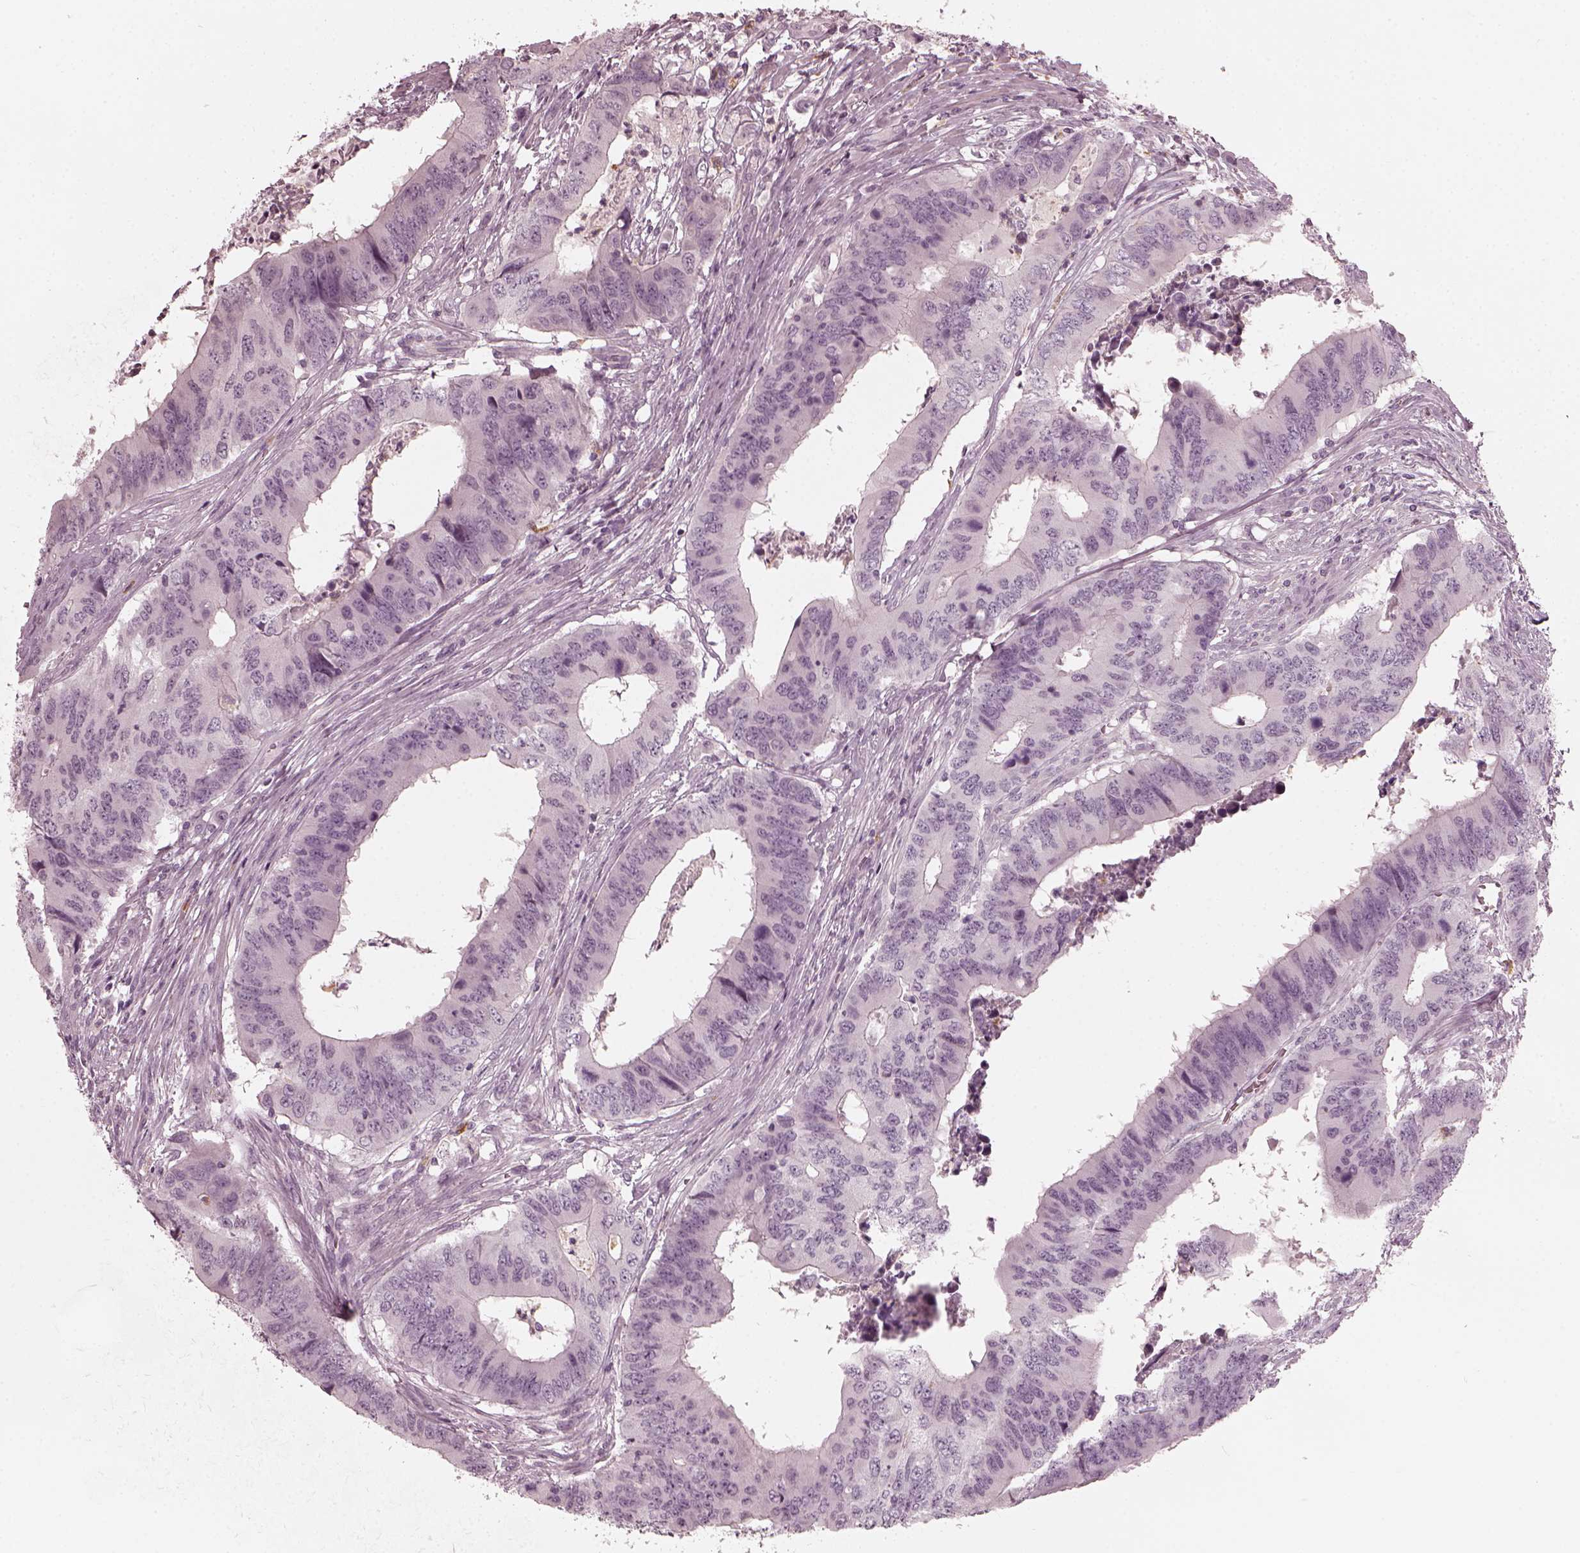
{"staining": {"intensity": "negative", "quantity": "none", "location": "none"}, "tissue": "colorectal cancer", "cell_type": "Tumor cells", "image_type": "cancer", "snomed": [{"axis": "morphology", "description": "Adenocarcinoma, NOS"}, {"axis": "topography", "description": "Colon"}], "caption": "Immunohistochemistry (IHC) histopathology image of human colorectal adenocarcinoma stained for a protein (brown), which displays no expression in tumor cells.", "gene": "CHIT1", "patient": {"sex": "male", "age": 53}}